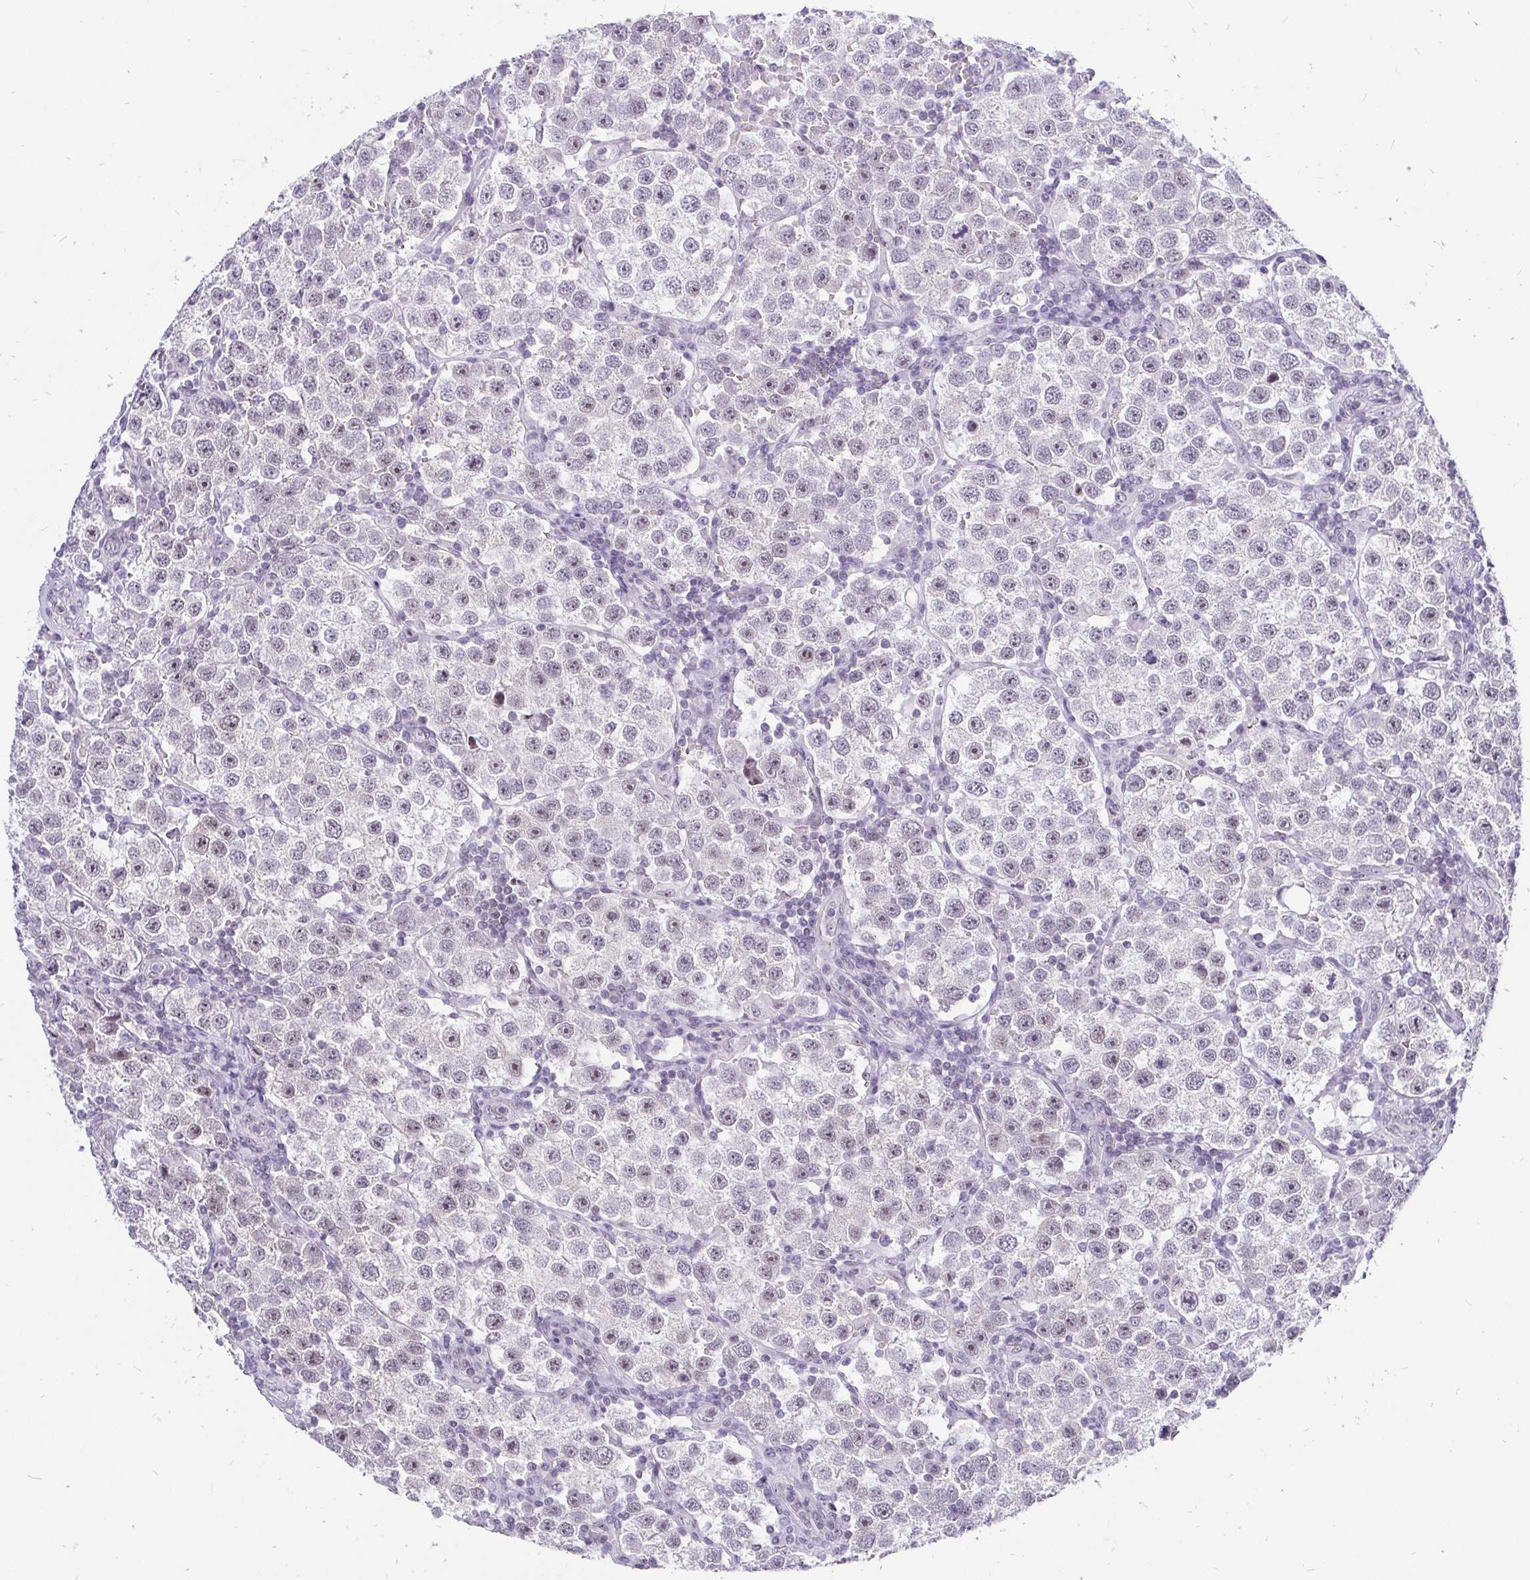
{"staining": {"intensity": "weak", "quantity": "25%-75%", "location": "nuclear"}, "tissue": "testis cancer", "cell_type": "Tumor cells", "image_type": "cancer", "snomed": [{"axis": "morphology", "description": "Seminoma, NOS"}, {"axis": "topography", "description": "Testis"}], "caption": "IHC of seminoma (testis) shows low levels of weak nuclear expression in about 25%-75% of tumor cells.", "gene": "ZNF860", "patient": {"sex": "male", "age": 37}}